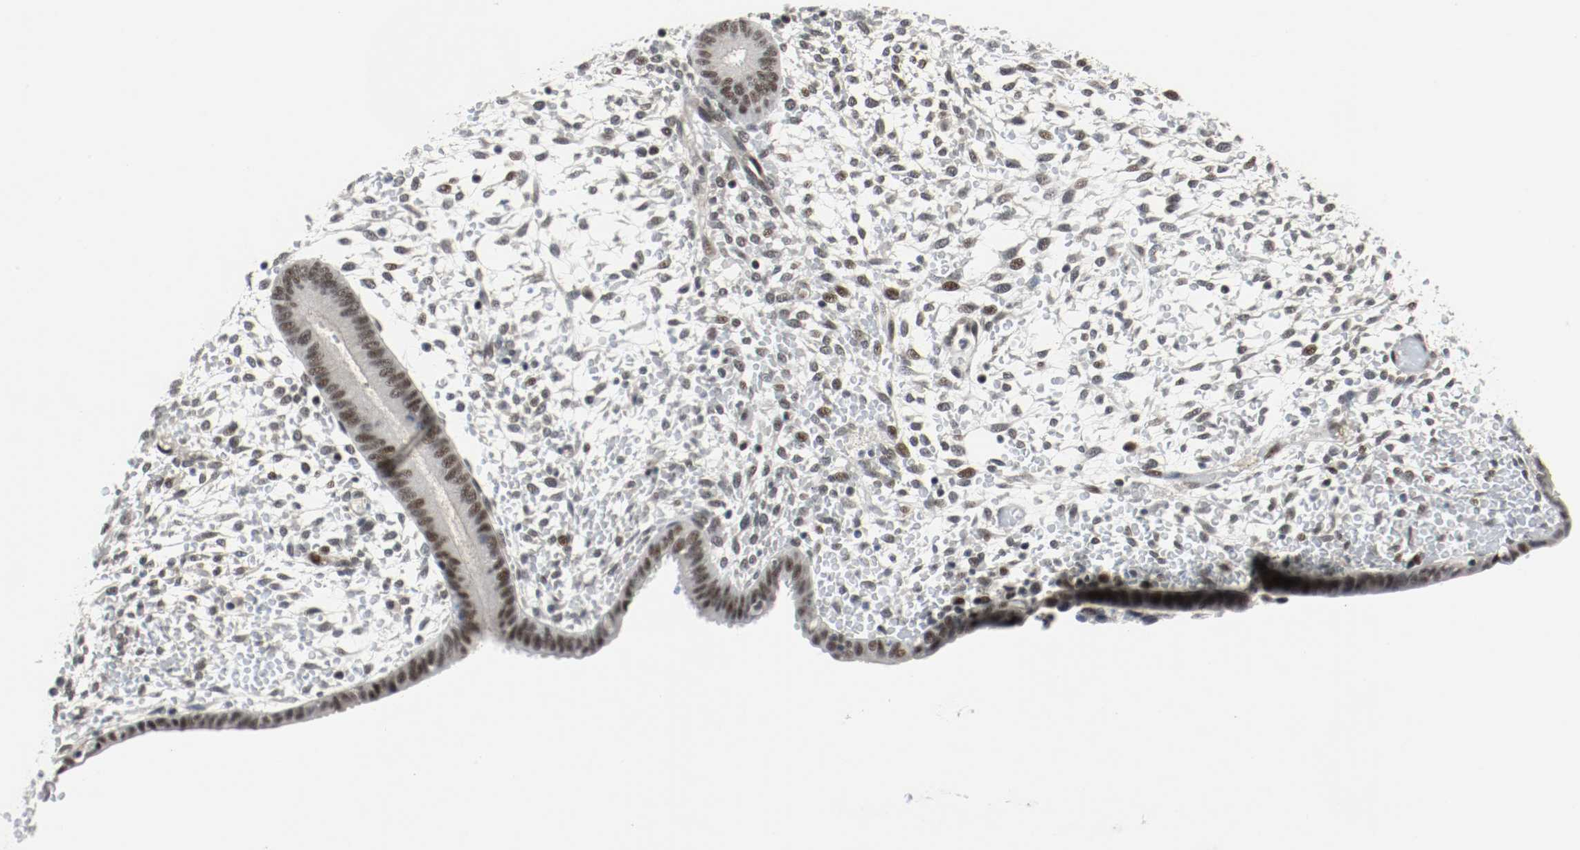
{"staining": {"intensity": "weak", "quantity": "<25%", "location": "nuclear"}, "tissue": "endometrium", "cell_type": "Cells in endometrial stroma", "image_type": "normal", "snomed": [{"axis": "morphology", "description": "Normal tissue, NOS"}, {"axis": "topography", "description": "Endometrium"}], "caption": "Image shows no significant protein positivity in cells in endometrial stroma of benign endometrium. The staining is performed using DAB (3,3'-diaminobenzidine) brown chromogen with nuclei counter-stained in using hematoxylin.", "gene": "ASH1L", "patient": {"sex": "female", "age": 42}}